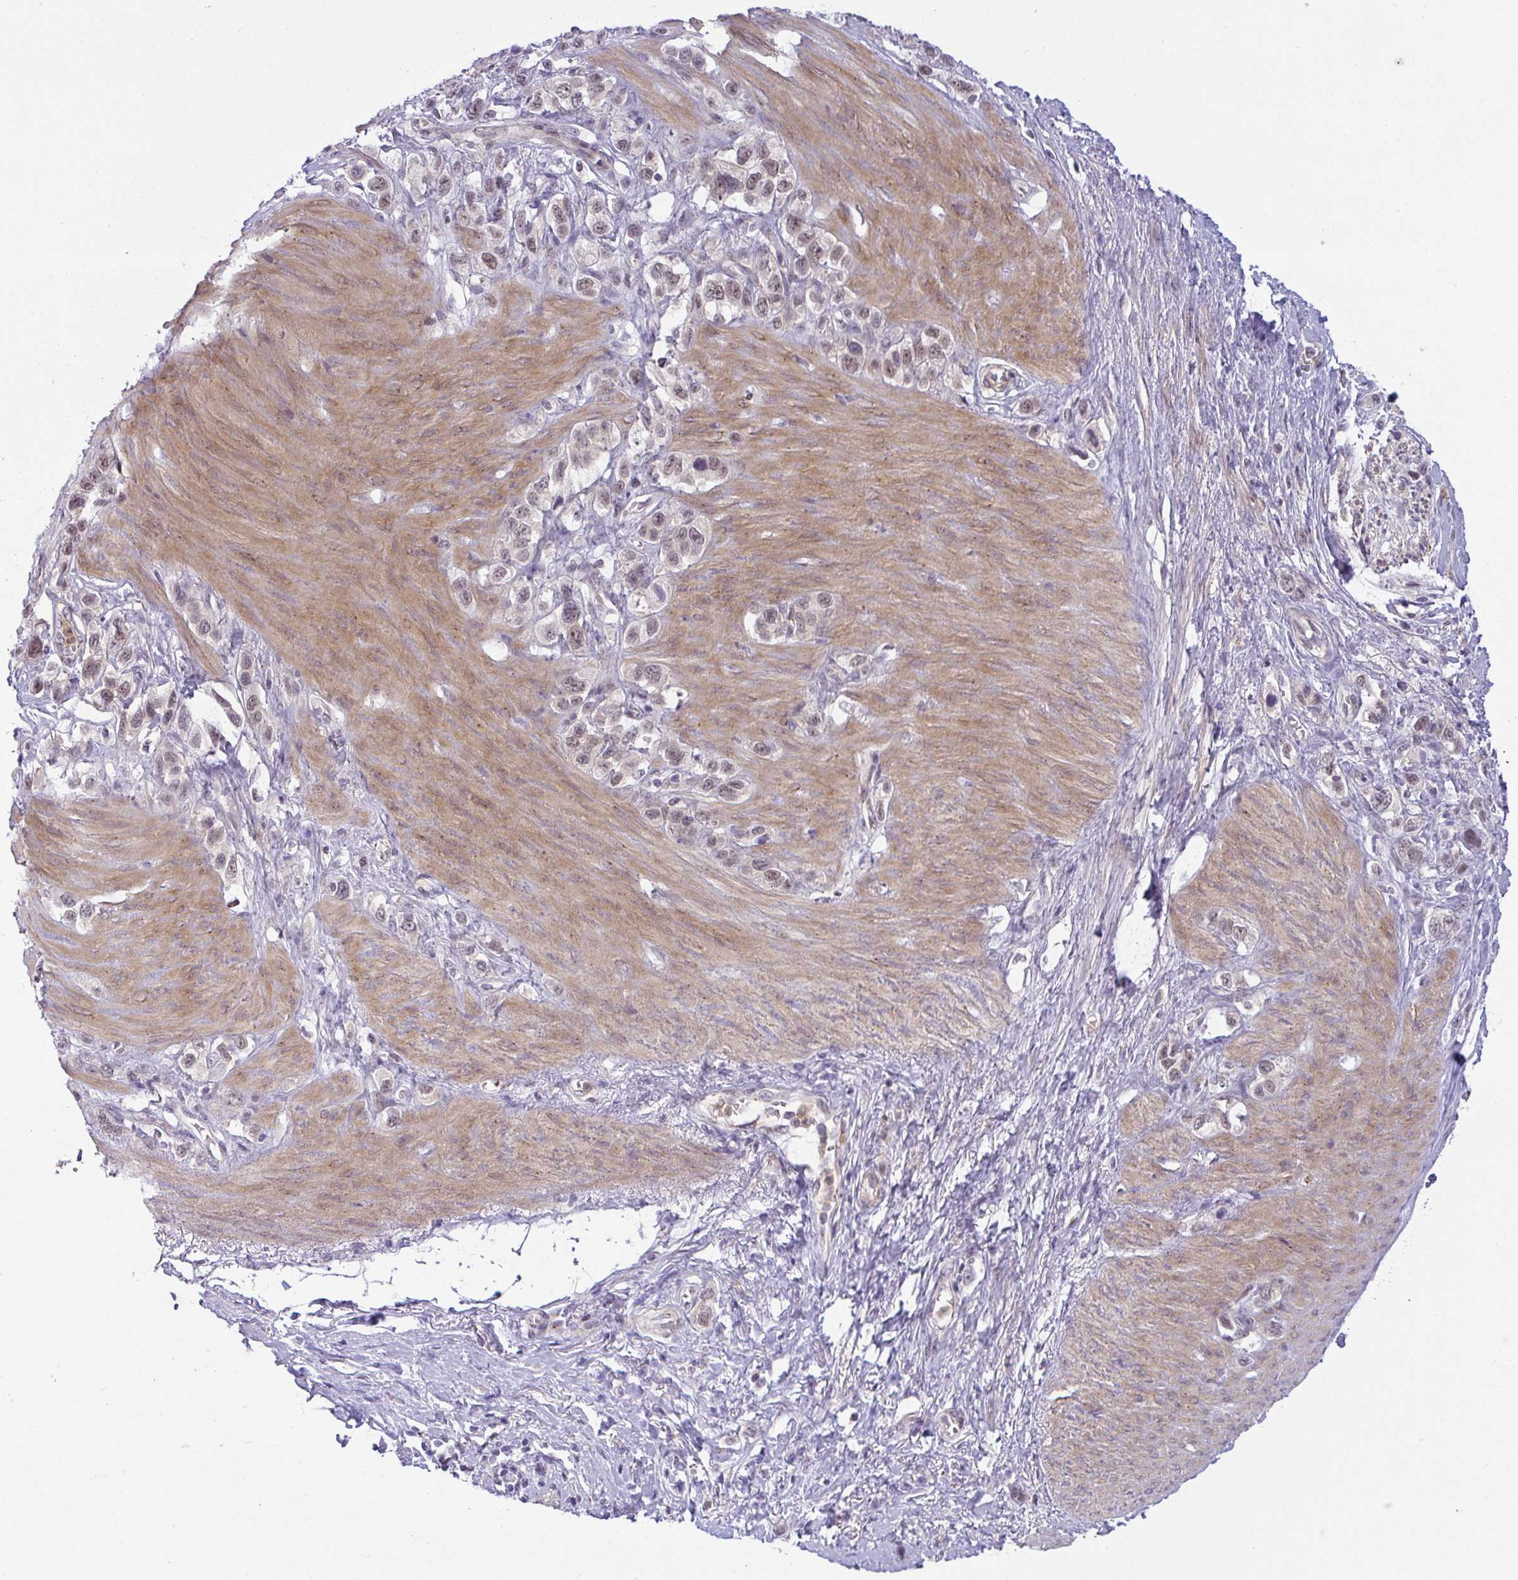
{"staining": {"intensity": "weak", "quantity": ">75%", "location": "nuclear"}, "tissue": "stomach cancer", "cell_type": "Tumor cells", "image_type": "cancer", "snomed": [{"axis": "morphology", "description": "Adenocarcinoma, NOS"}, {"axis": "topography", "description": "Stomach"}], "caption": "Protein expression by immunohistochemistry reveals weak nuclear expression in approximately >75% of tumor cells in stomach cancer (adenocarcinoma).", "gene": "DZIP1", "patient": {"sex": "female", "age": 65}}